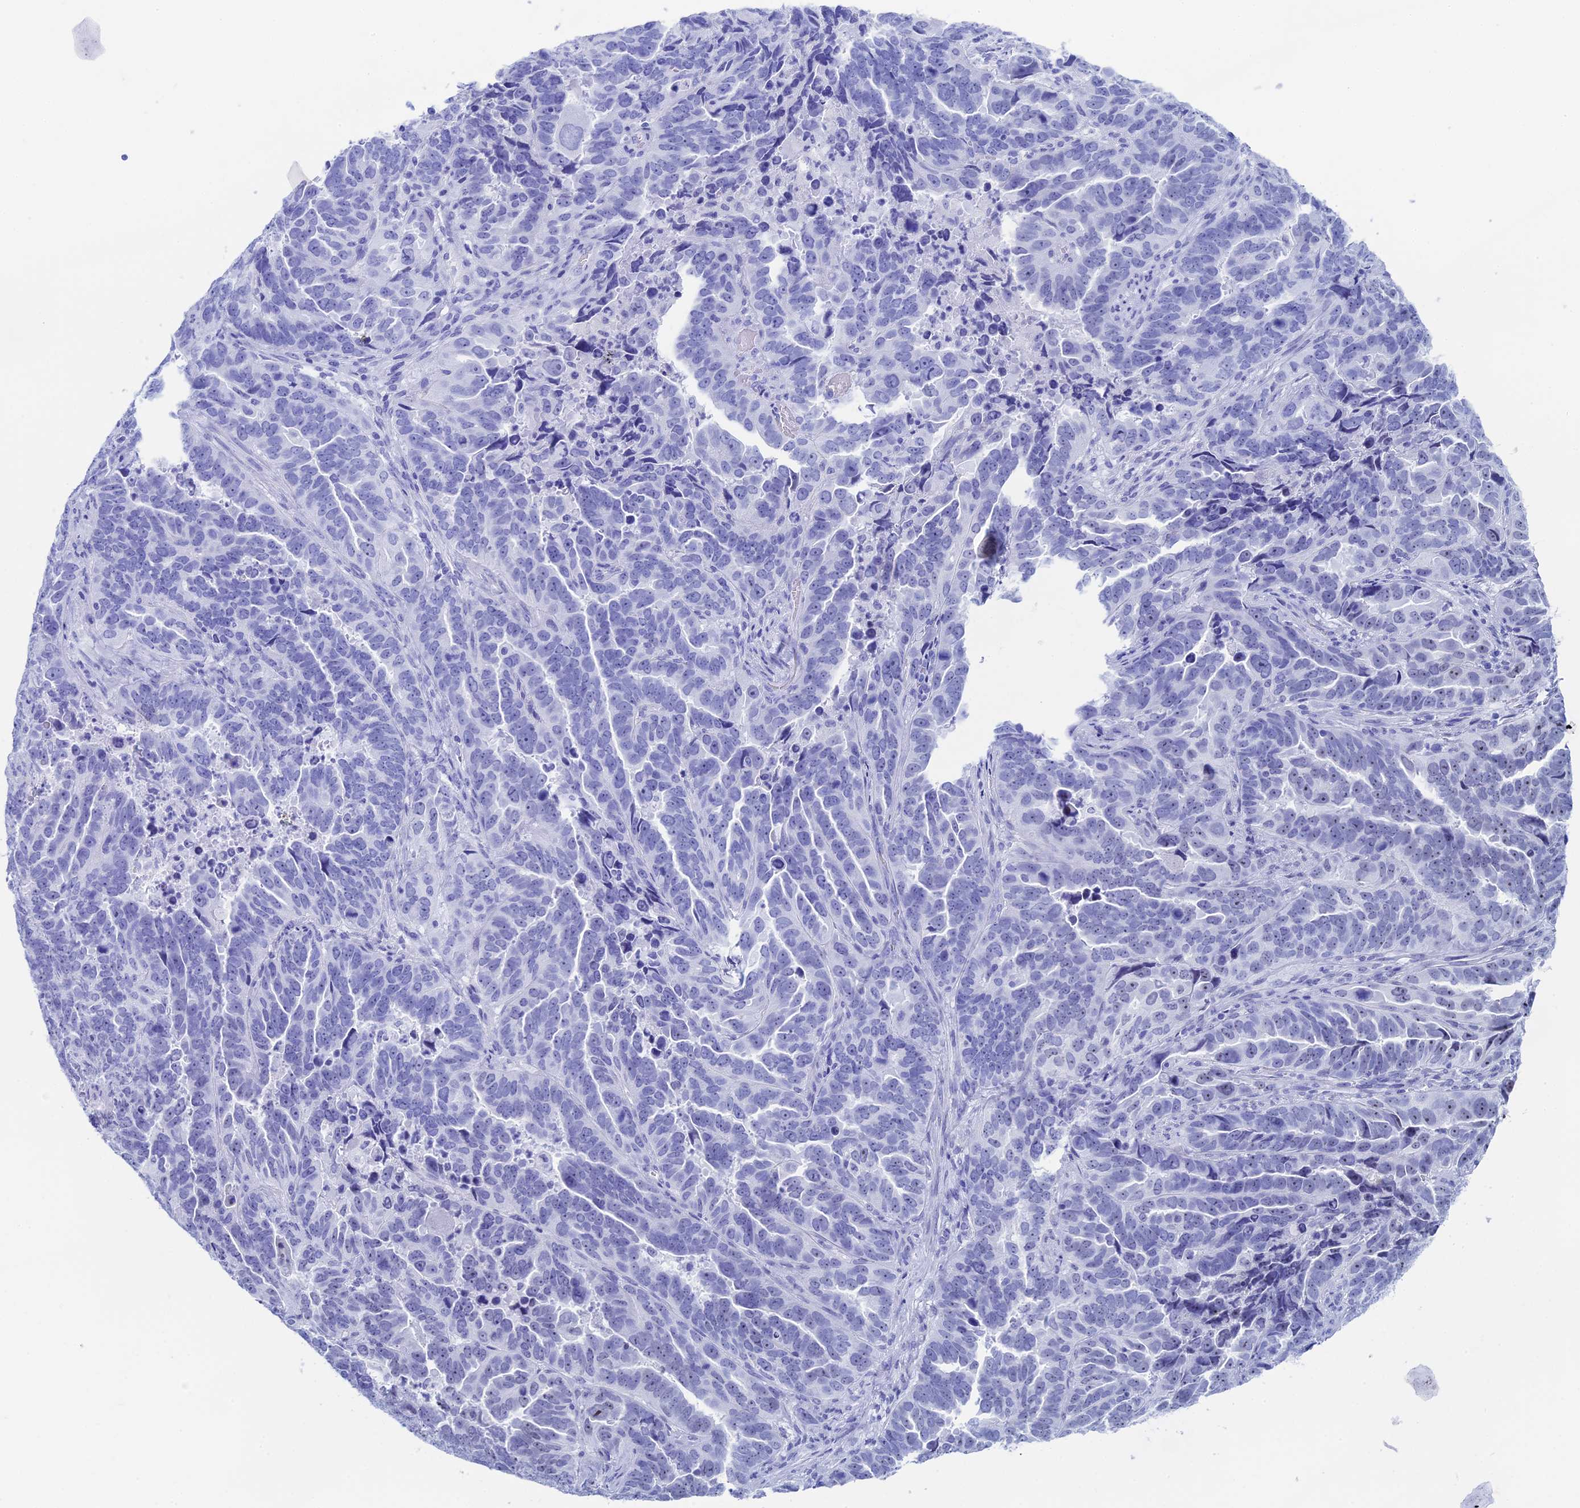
{"staining": {"intensity": "weak", "quantity": "<25%", "location": "nuclear"}, "tissue": "endometrial cancer", "cell_type": "Tumor cells", "image_type": "cancer", "snomed": [{"axis": "morphology", "description": "Adenocarcinoma, NOS"}, {"axis": "topography", "description": "Endometrium"}], "caption": "High power microscopy image of an immunohistochemistry (IHC) histopathology image of endometrial adenocarcinoma, revealing no significant expression in tumor cells.", "gene": "CCDC86", "patient": {"sex": "female", "age": 65}}